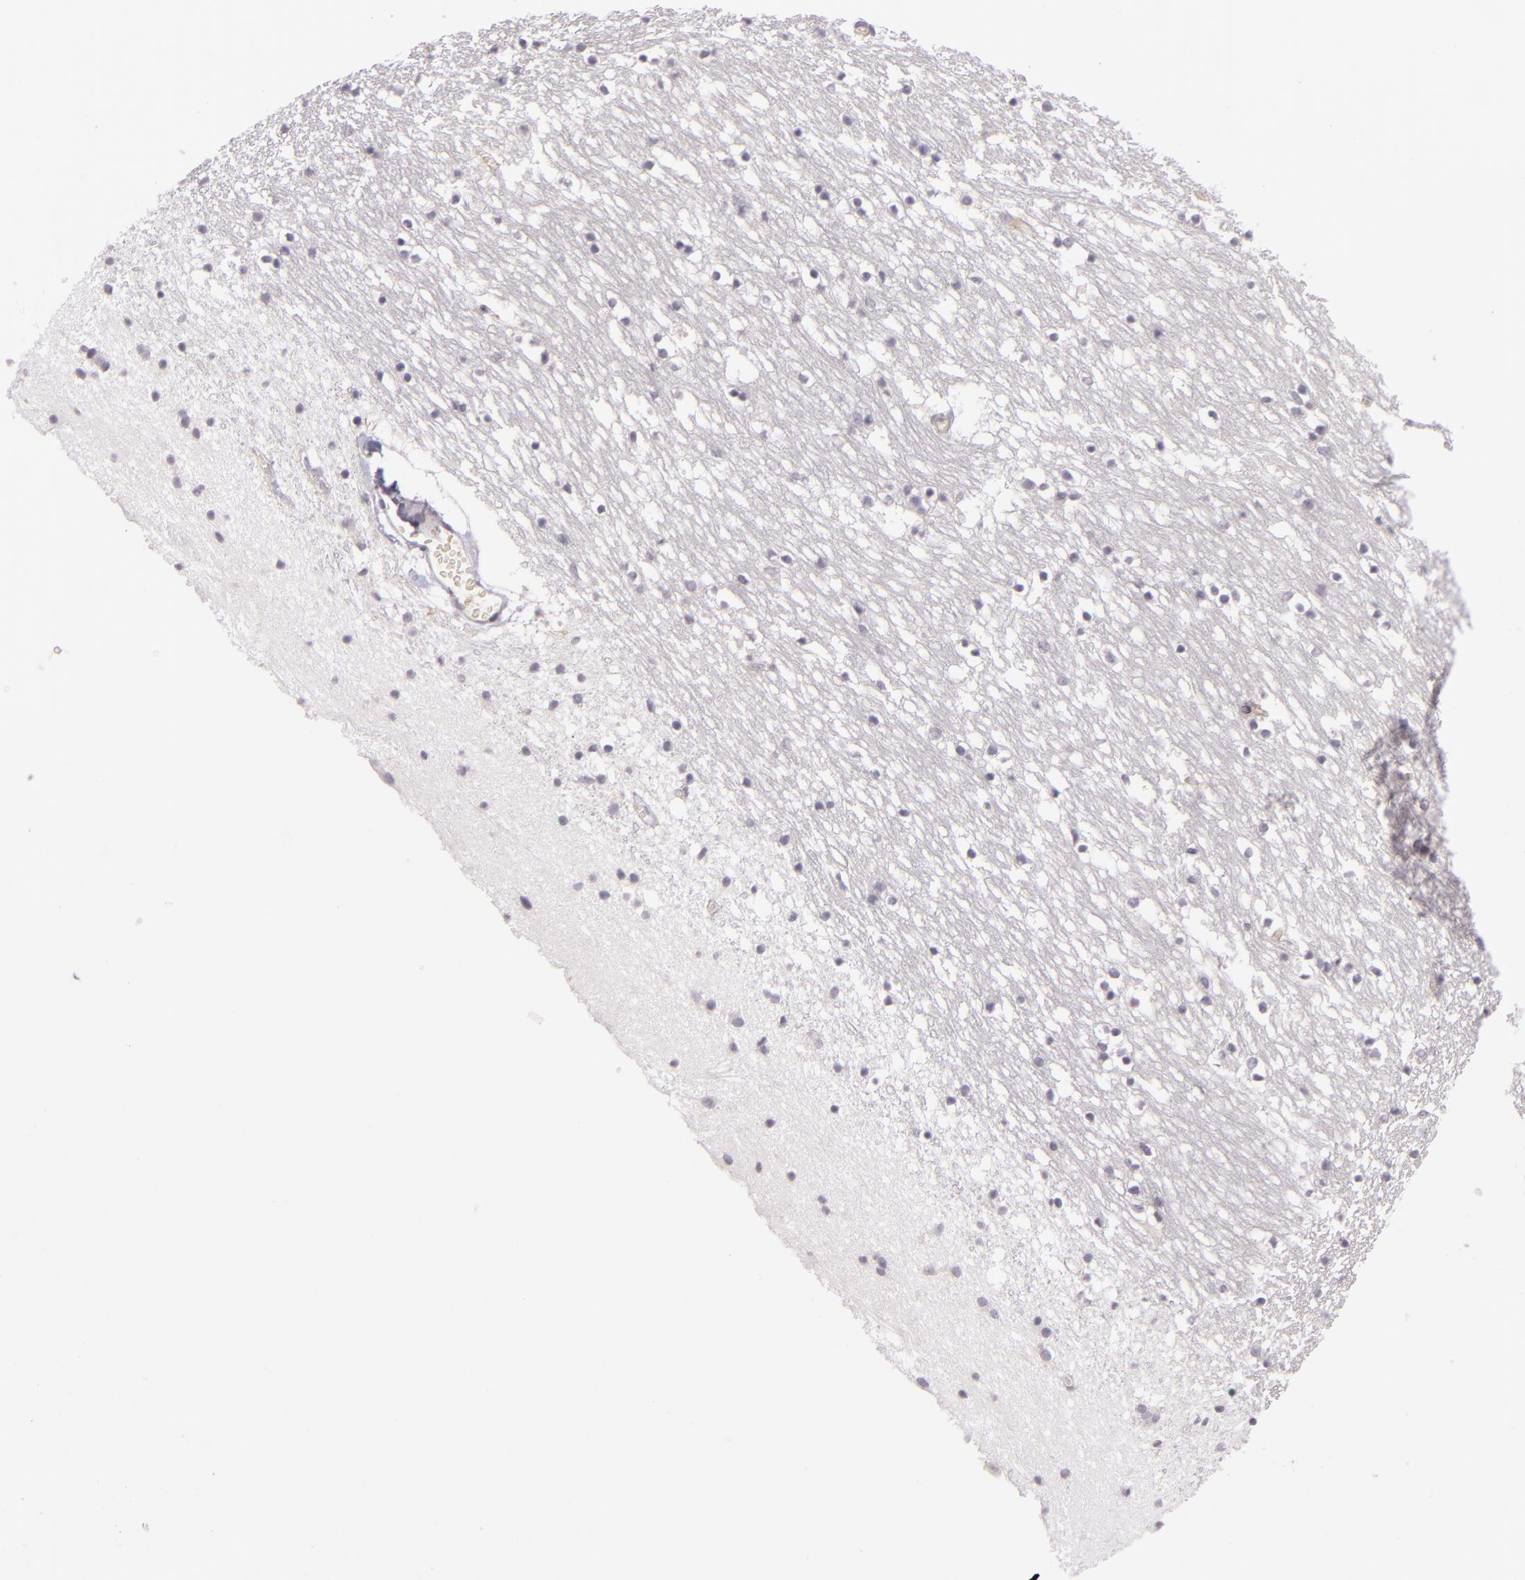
{"staining": {"intensity": "negative", "quantity": "none", "location": "none"}, "tissue": "caudate", "cell_type": "Glial cells", "image_type": "normal", "snomed": [{"axis": "morphology", "description": "Normal tissue, NOS"}, {"axis": "topography", "description": "Lateral ventricle wall"}], "caption": "IHC photomicrograph of normal caudate stained for a protein (brown), which reveals no positivity in glial cells. (DAB immunohistochemistry (IHC), high magnification).", "gene": "DAG1", "patient": {"sex": "male", "age": 45}}